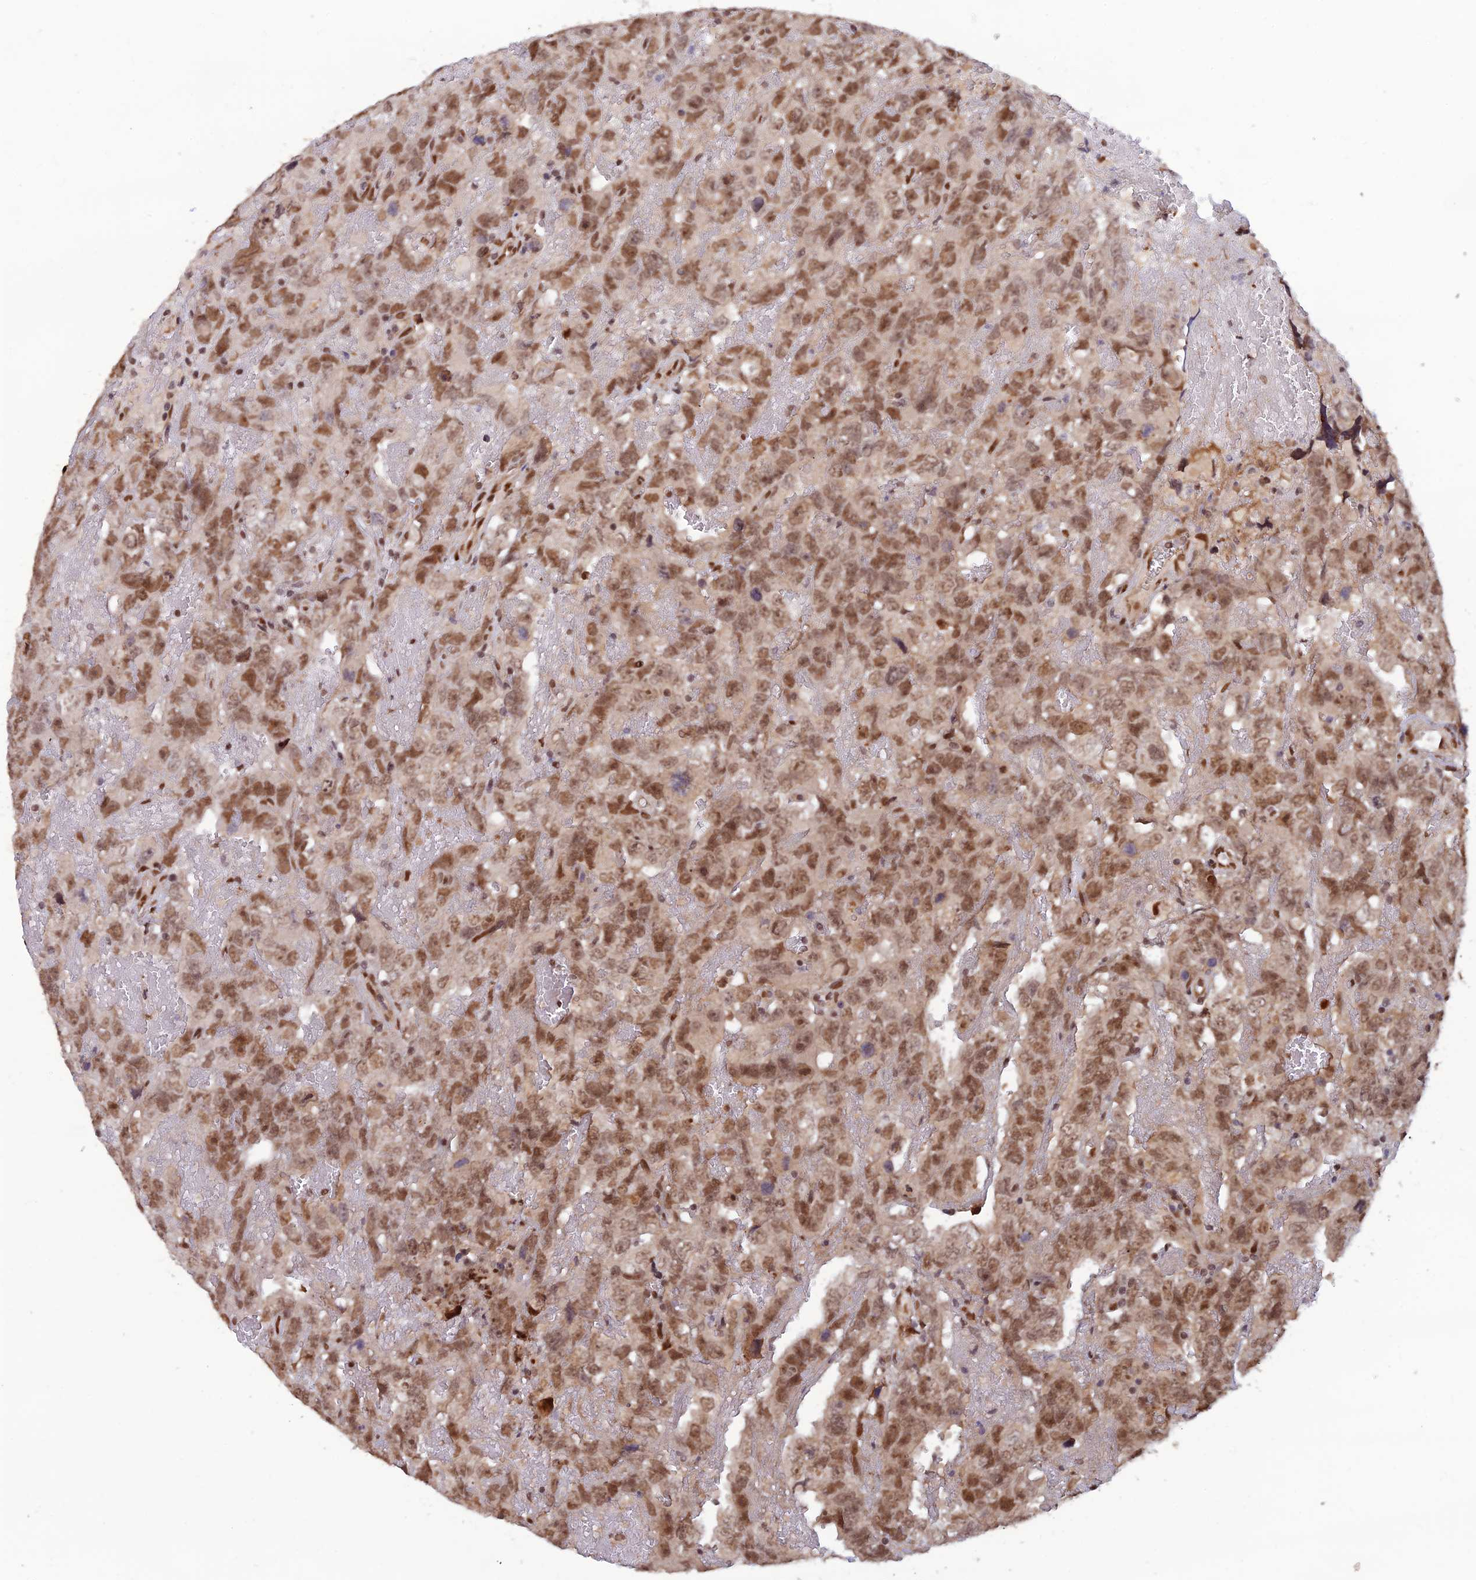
{"staining": {"intensity": "moderate", "quantity": ">75%", "location": "nuclear"}, "tissue": "testis cancer", "cell_type": "Tumor cells", "image_type": "cancer", "snomed": [{"axis": "morphology", "description": "Carcinoma, Embryonal, NOS"}, {"axis": "topography", "description": "Testis"}], "caption": "Testis cancer stained with DAB immunohistochemistry (IHC) demonstrates medium levels of moderate nuclear staining in about >75% of tumor cells. (DAB (3,3'-diaminobenzidine) IHC with brightfield microscopy, high magnification).", "gene": "ZNF565", "patient": {"sex": "male", "age": 45}}